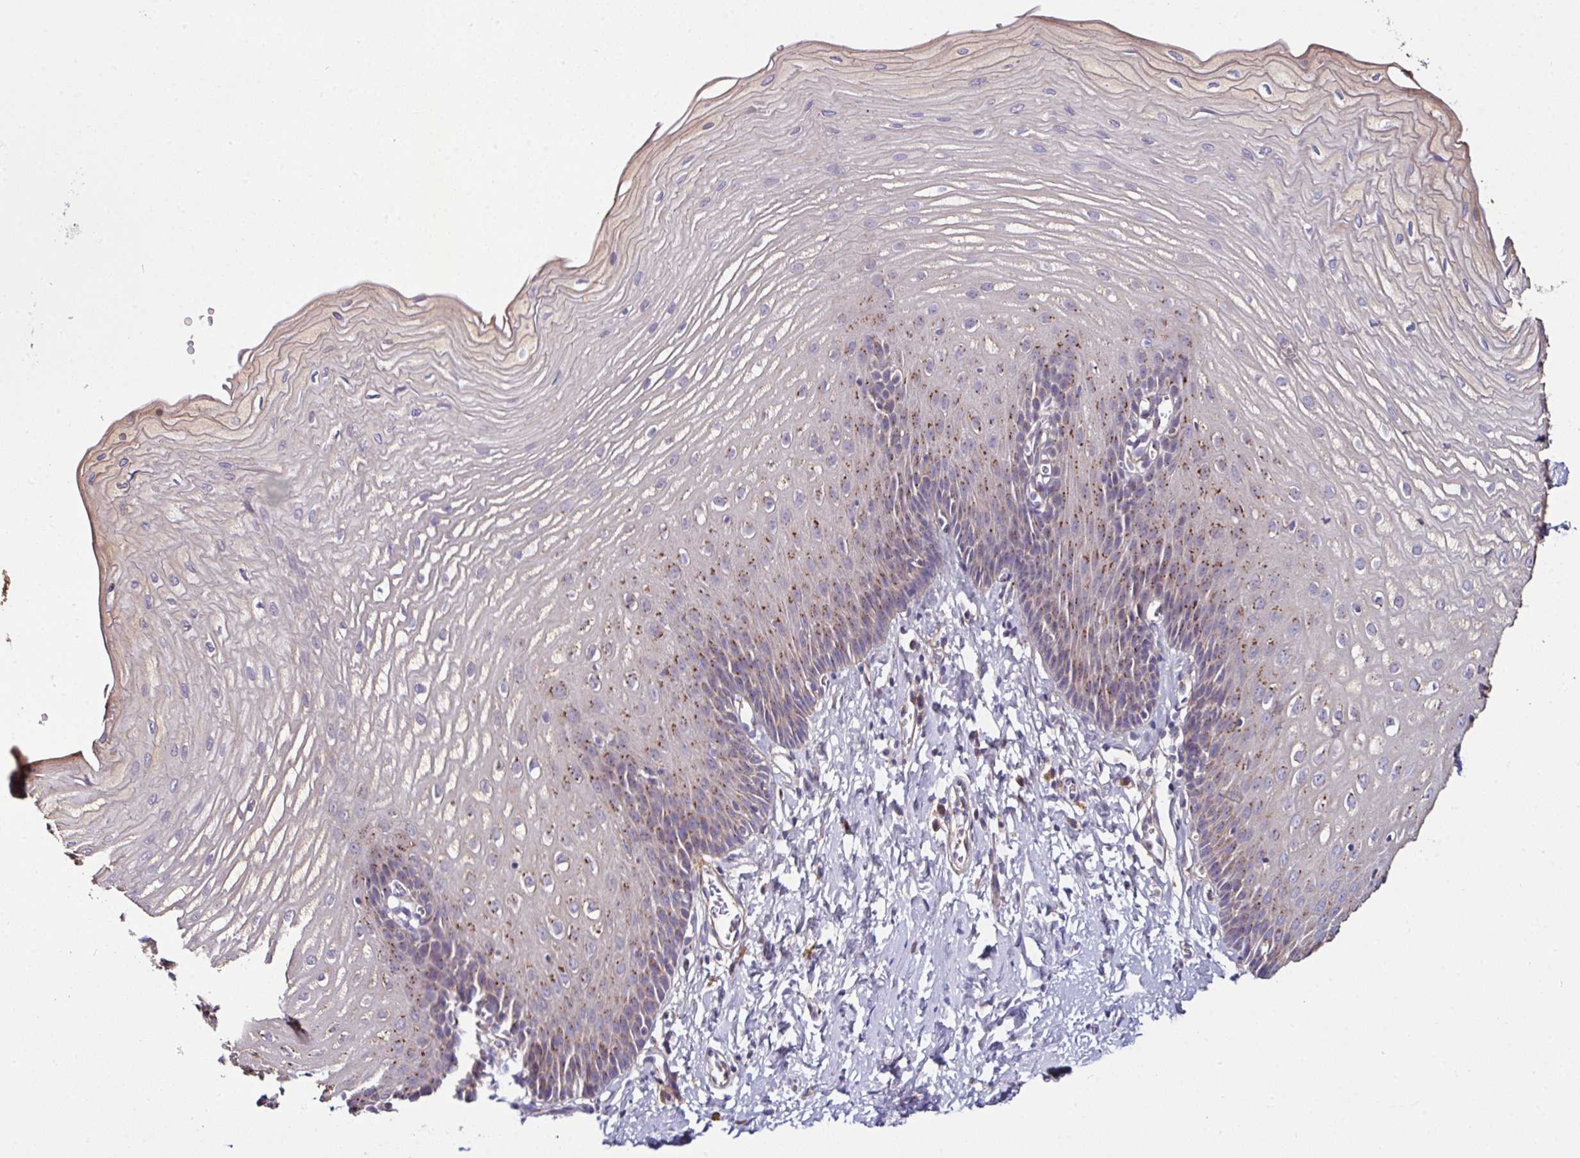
{"staining": {"intensity": "moderate", "quantity": "25%-75%", "location": "cytoplasmic/membranous"}, "tissue": "esophagus", "cell_type": "Squamous epithelial cells", "image_type": "normal", "snomed": [{"axis": "morphology", "description": "Normal tissue, NOS"}, {"axis": "topography", "description": "Esophagus"}], "caption": "Benign esophagus demonstrates moderate cytoplasmic/membranous staining in about 25%-75% of squamous epithelial cells, visualized by immunohistochemistry.", "gene": "CPD", "patient": {"sex": "male", "age": 70}}